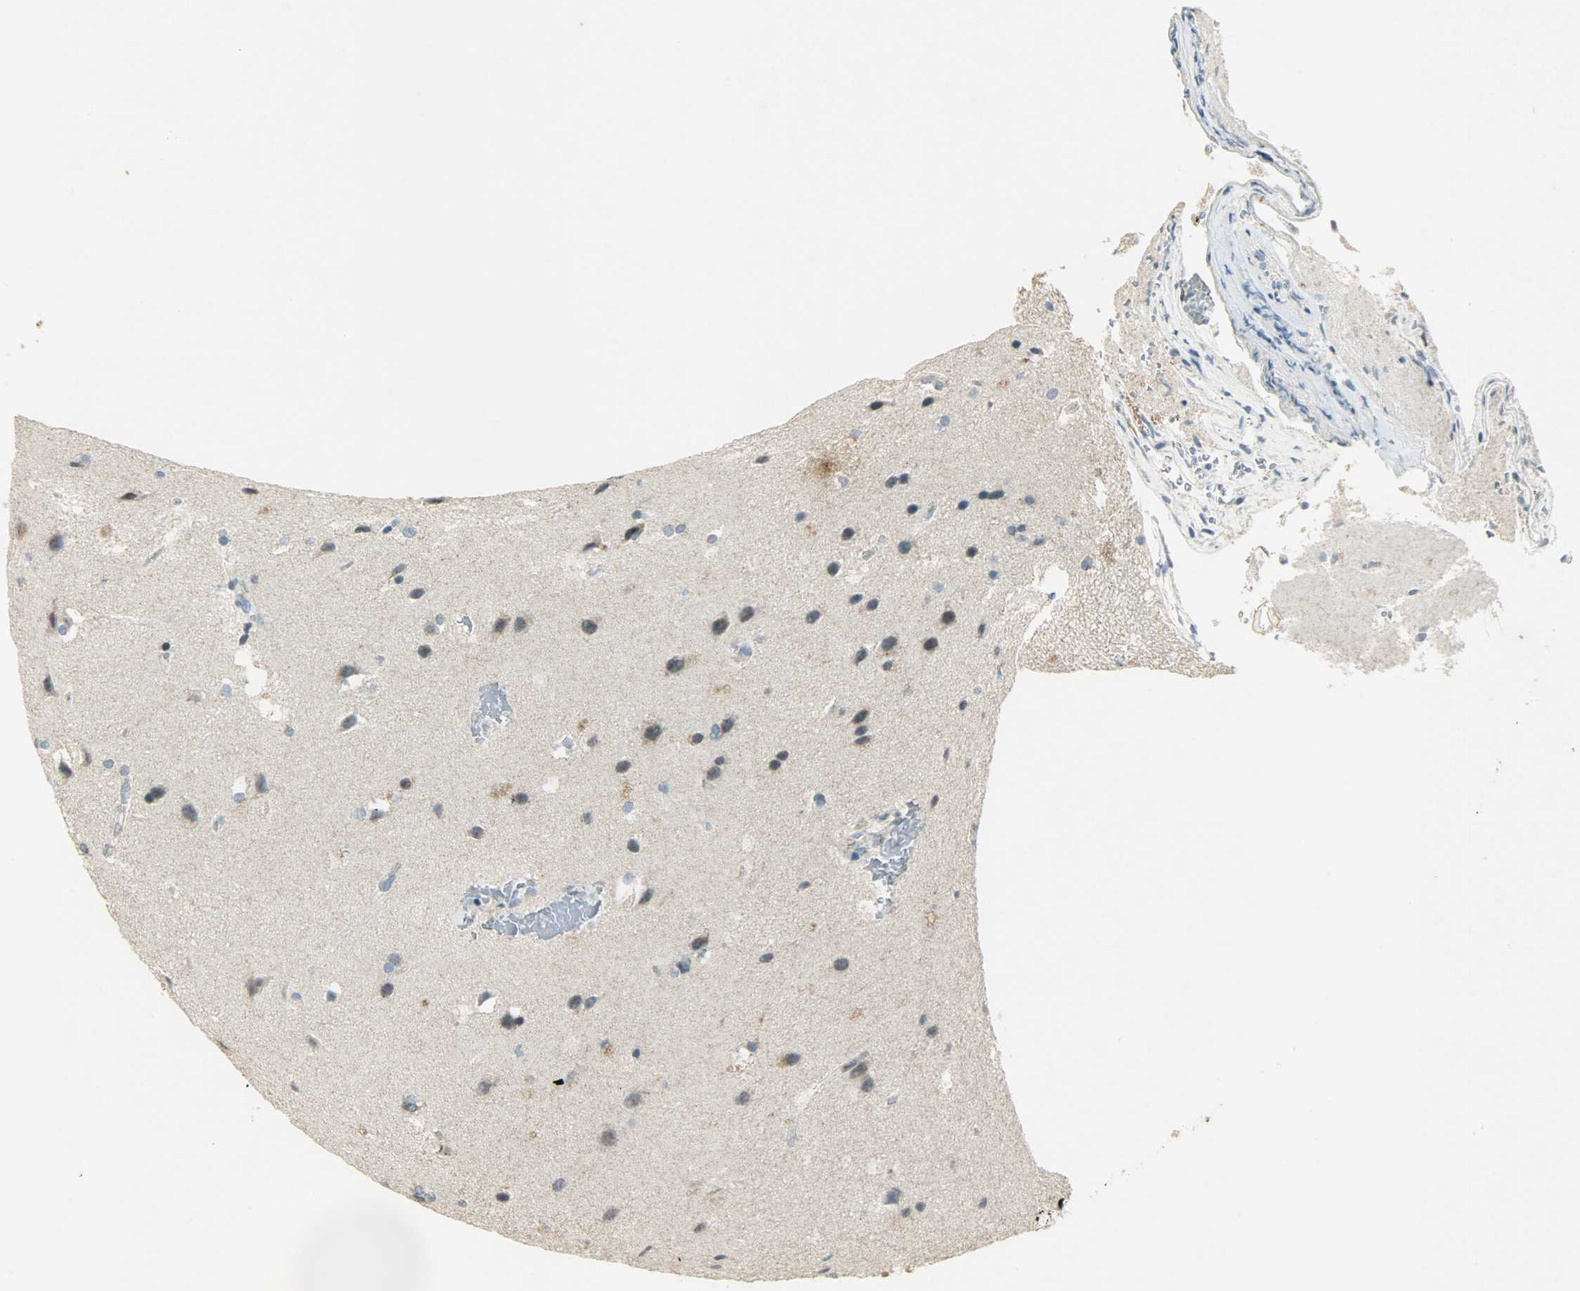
{"staining": {"intensity": "moderate", "quantity": "<25%", "location": "nuclear"}, "tissue": "glioma", "cell_type": "Tumor cells", "image_type": "cancer", "snomed": [{"axis": "morphology", "description": "Glioma, malignant, Low grade"}, {"axis": "topography", "description": "Cerebral cortex"}], "caption": "Immunohistochemical staining of malignant low-grade glioma exhibits moderate nuclear protein positivity in about <25% of tumor cells.", "gene": "AURKB", "patient": {"sex": "female", "age": 47}}